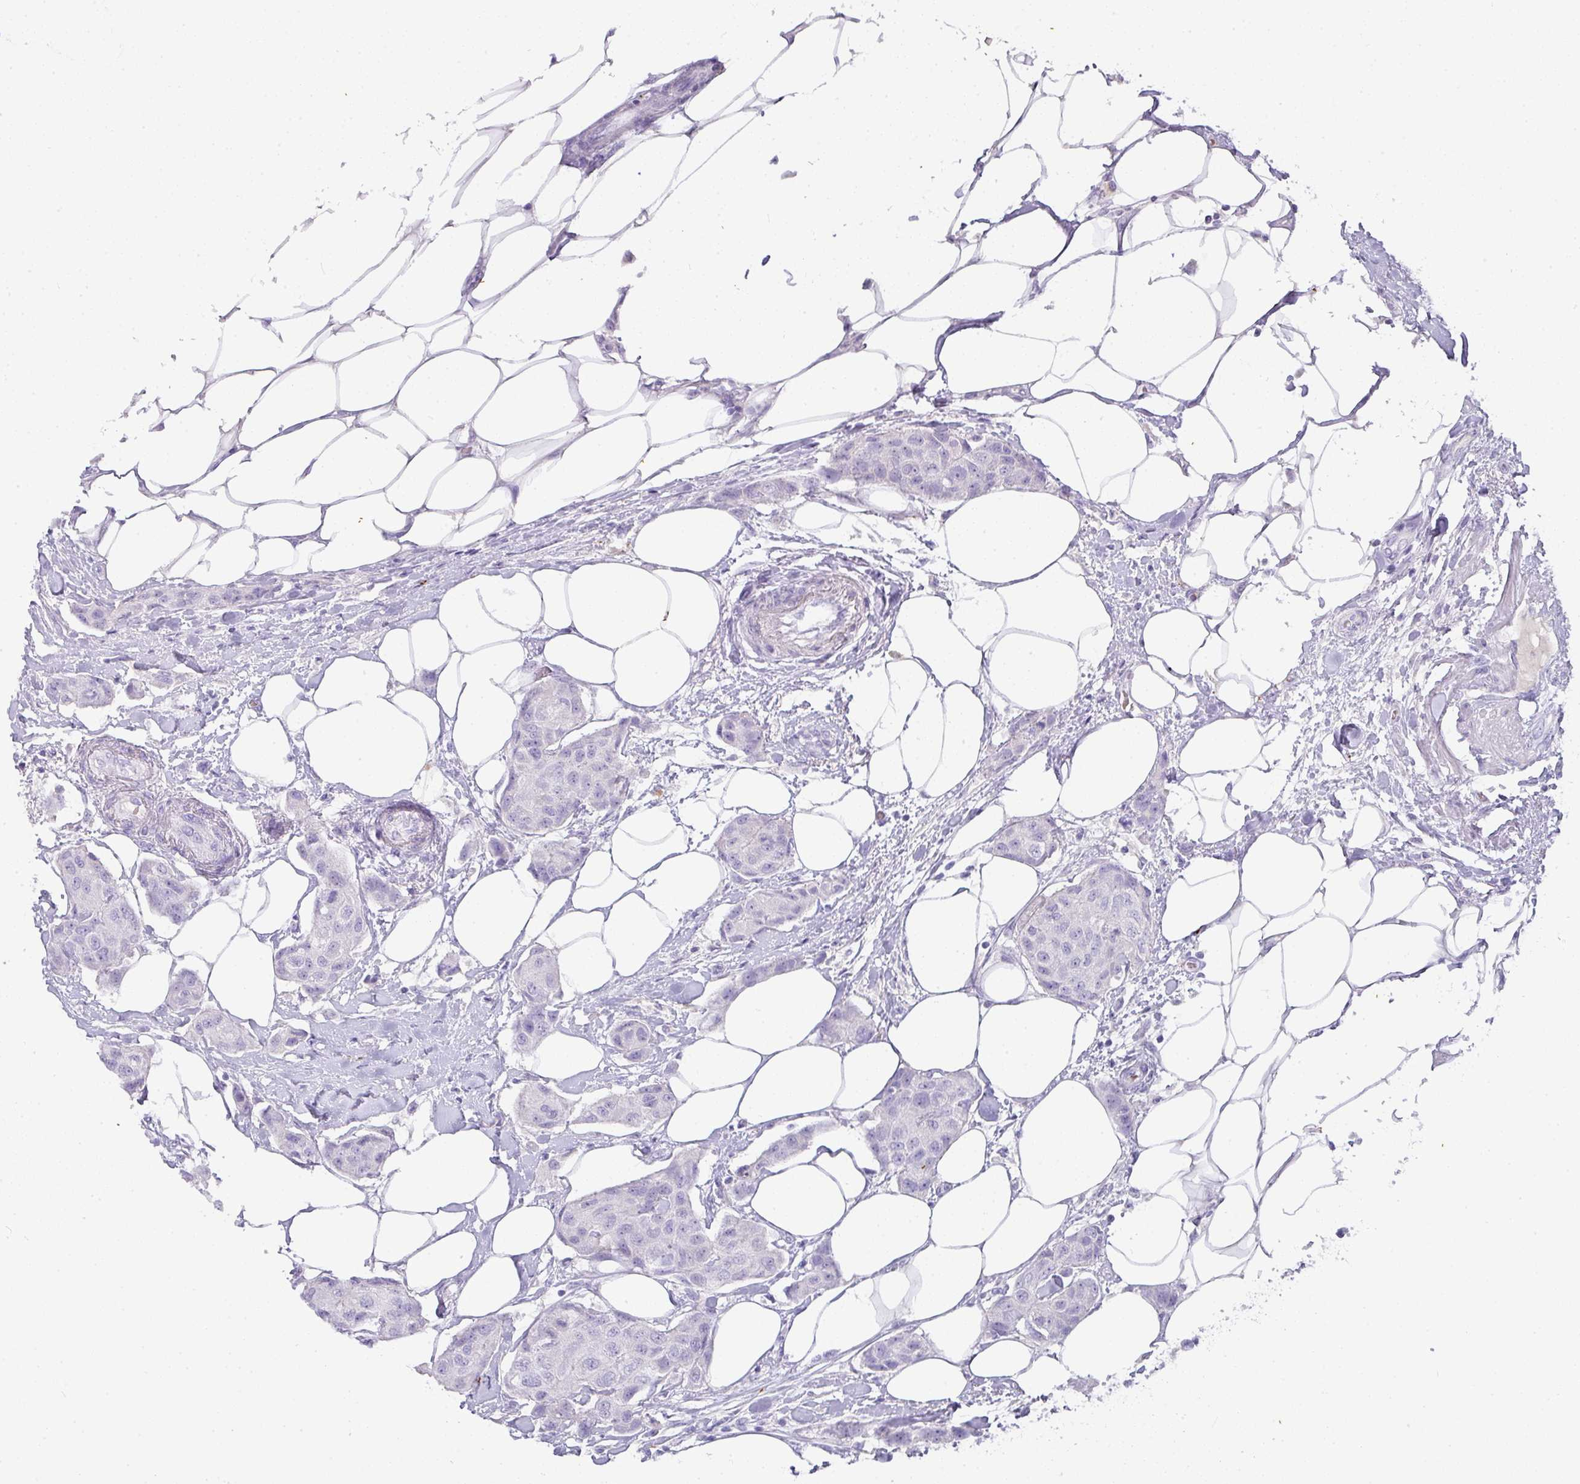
{"staining": {"intensity": "negative", "quantity": "none", "location": "none"}, "tissue": "breast cancer", "cell_type": "Tumor cells", "image_type": "cancer", "snomed": [{"axis": "morphology", "description": "Duct carcinoma"}, {"axis": "topography", "description": "Breast"}, {"axis": "topography", "description": "Lymph node"}], "caption": "This is an IHC histopathology image of human invasive ductal carcinoma (breast). There is no expression in tumor cells.", "gene": "OR52N1", "patient": {"sex": "female", "age": 80}}